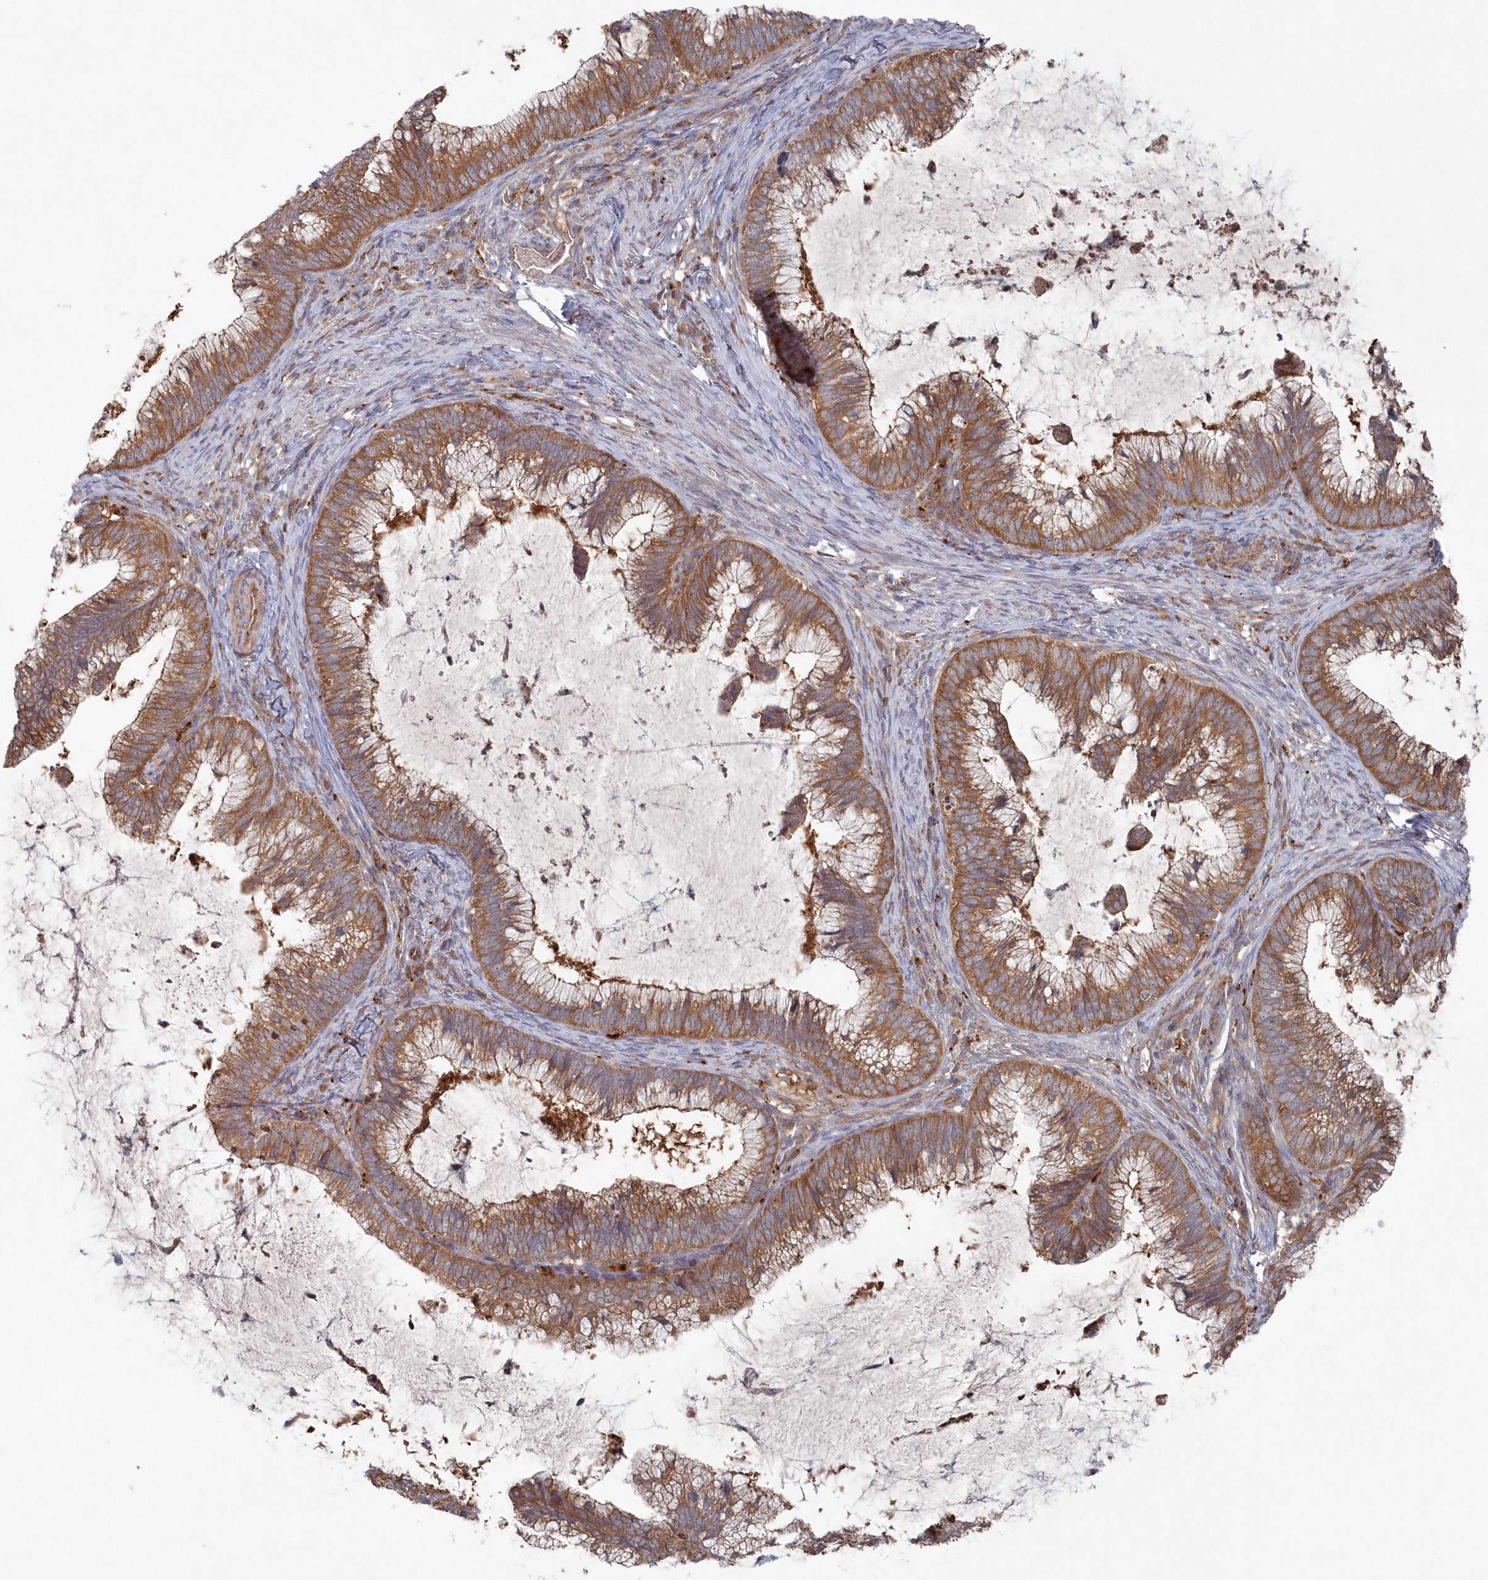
{"staining": {"intensity": "strong", "quantity": ">75%", "location": "cytoplasmic/membranous"}, "tissue": "cervical cancer", "cell_type": "Tumor cells", "image_type": "cancer", "snomed": [{"axis": "morphology", "description": "Adenocarcinoma, NOS"}, {"axis": "topography", "description": "Cervix"}], "caption": "Immunohistochemical staining of human cervical cancer exhibits strong cytoplasmic/membranous protein staining in about >75% of tumor cells.", "gene": "ASNSD1", "patient": {"sex": "female", "age": 36}}